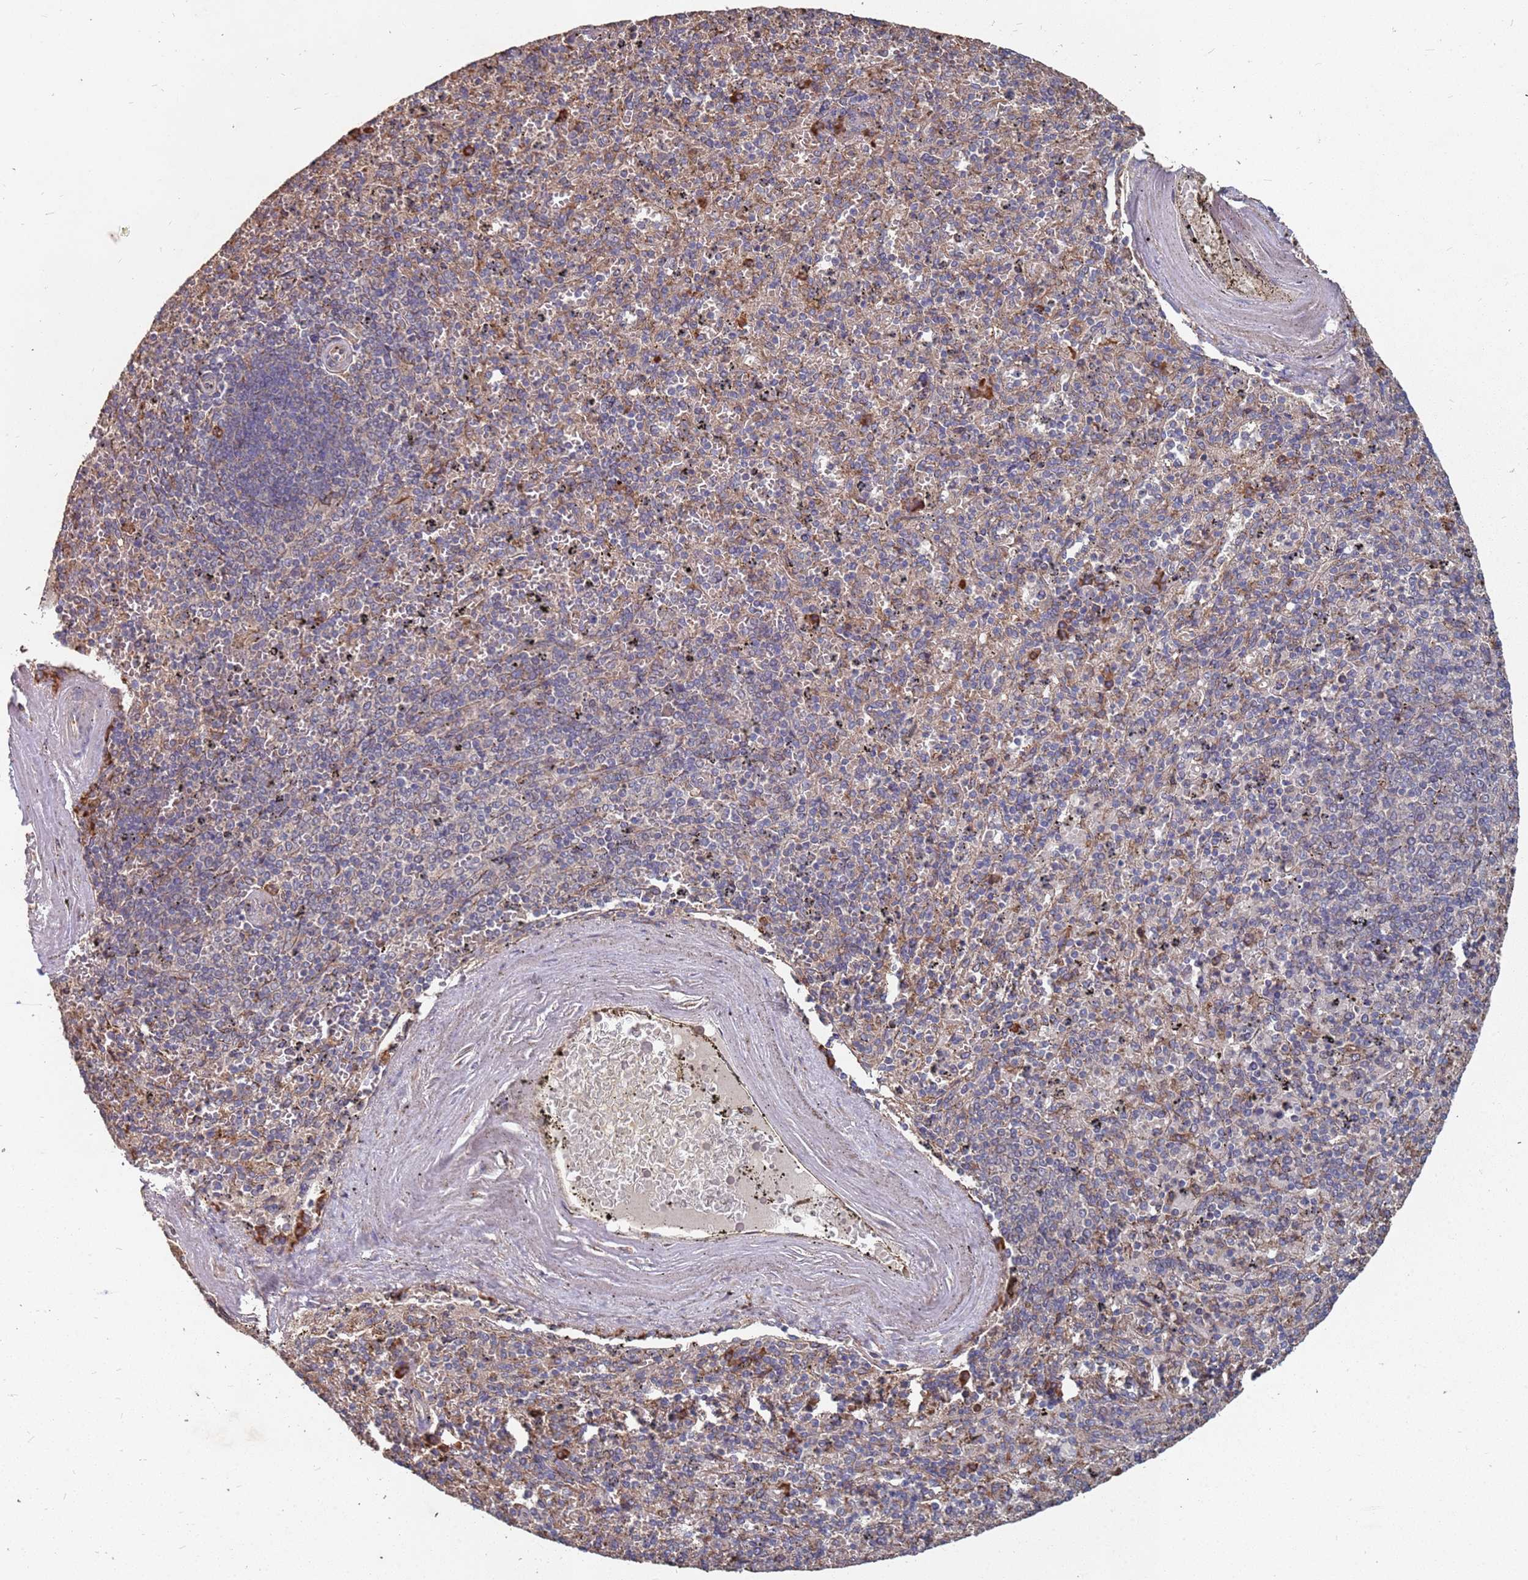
{"staining": {"intensity": "strong", "quantity": "<25%", "location": "cytoplasmic/membranous"}, "tissue": "spleen", "cell_type": "Cells in red pulp", "image_type": "normal", "snomed": [{"axis": "morphology", "description": "Normal tissue, NOS"}, {"axis": "topography", "description": "Spleen"}], "caption": "Immunohistochemical staining of normal spleen demonstrates <25% levels of strong cytoplasmic/membranous protein expression in about <25% of cells in red pulp. (IHC, brightfield microscopy, high magnification).", "gene": "ATG5", "patient": {"sex": "male", "age": 82}}